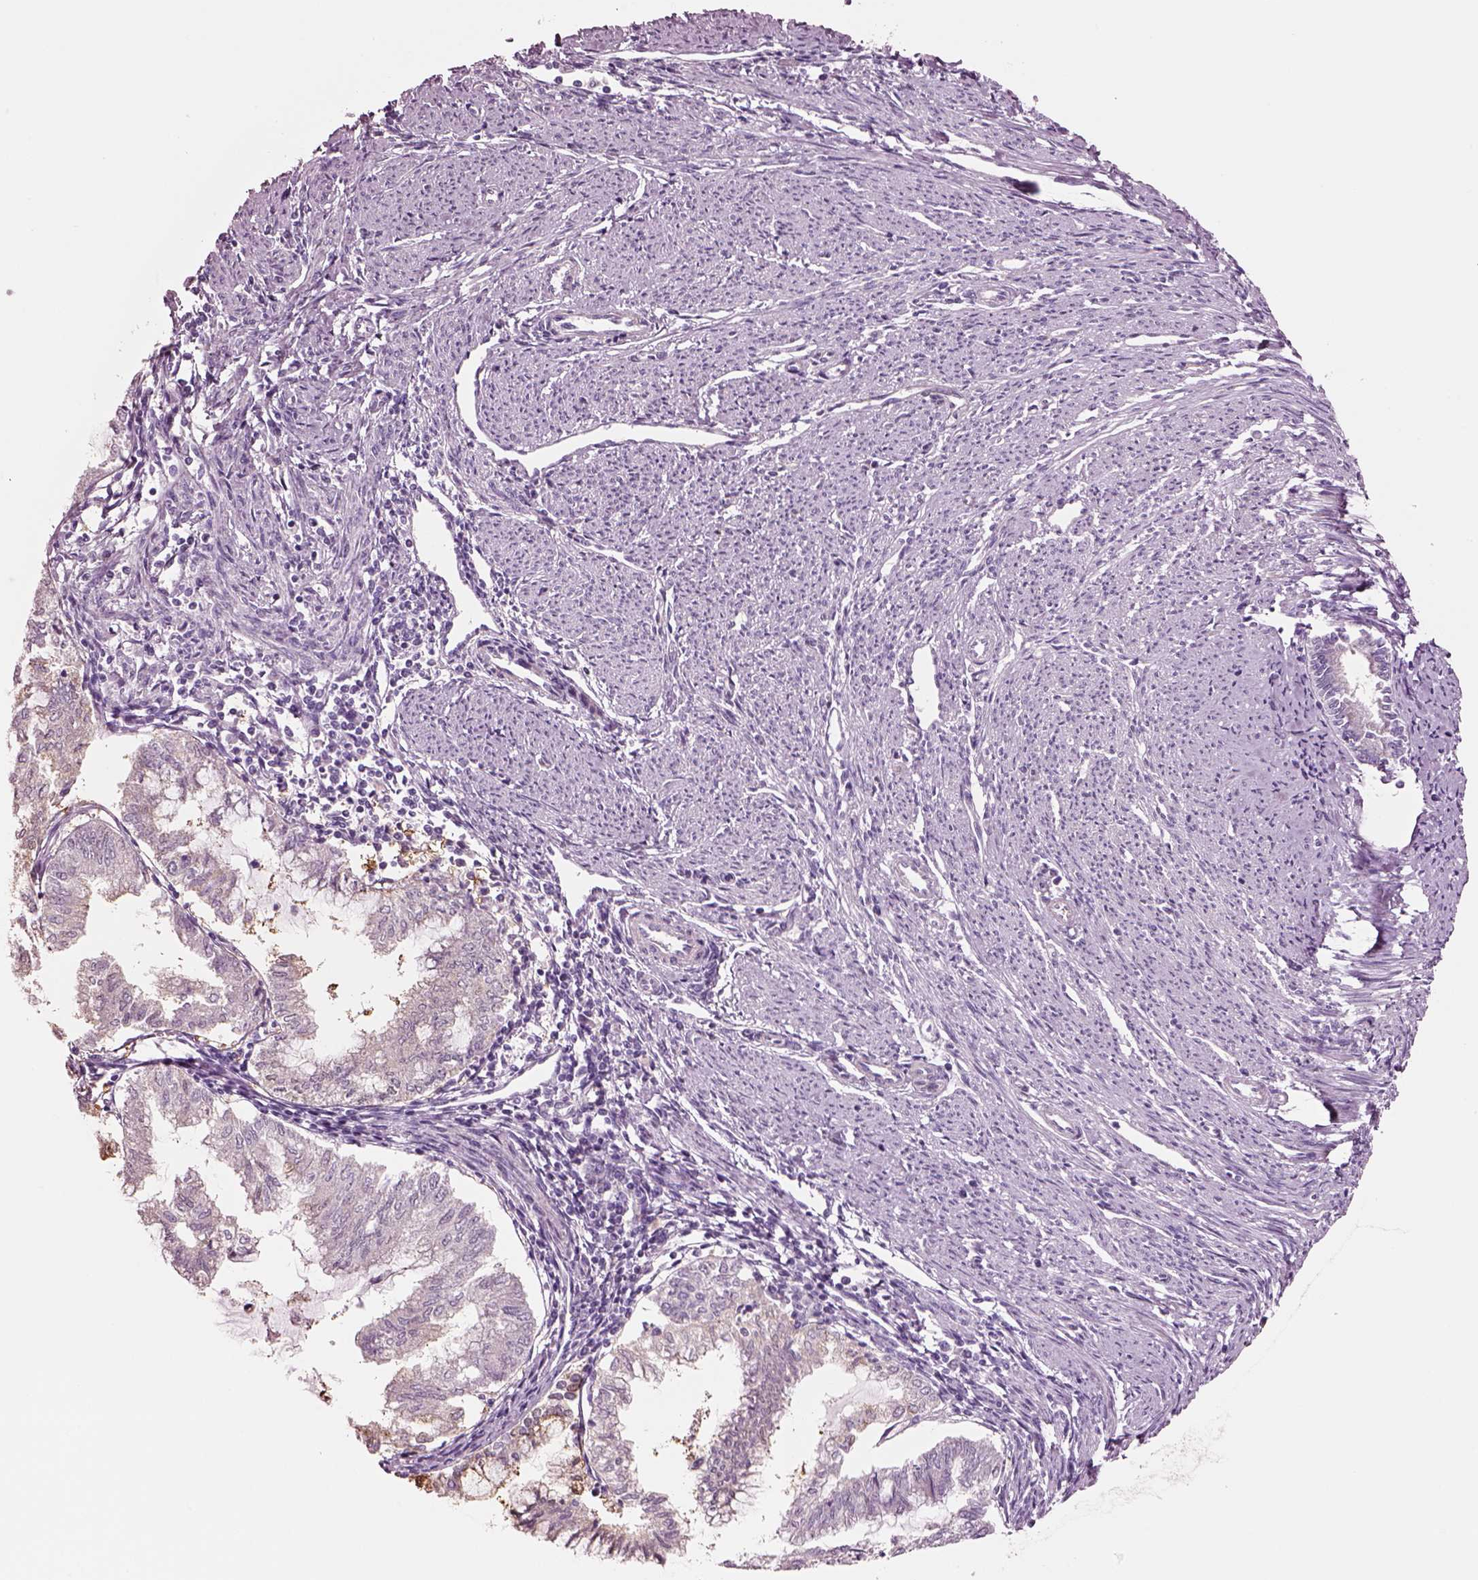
{"staining": {"intensity": "negative", "quantity": "none", "location": "none"}, "tissue": "endometrial cancer", "cell_type": "Tumor cells", "image_type": "cancer", "snomed": [{"axis": "morphology", "description": "Adenocarcinoma, NOS"}, {"axis": "topography", "description": "Endometrium"}], "caption": "DAB (3,3'-diaminobenzidine) immunohistochemical staining of endometrial cancer displays no significant staining in tumor cells.", "gene": "SCML2", "patient": {"sex": "female", "age": 79}}